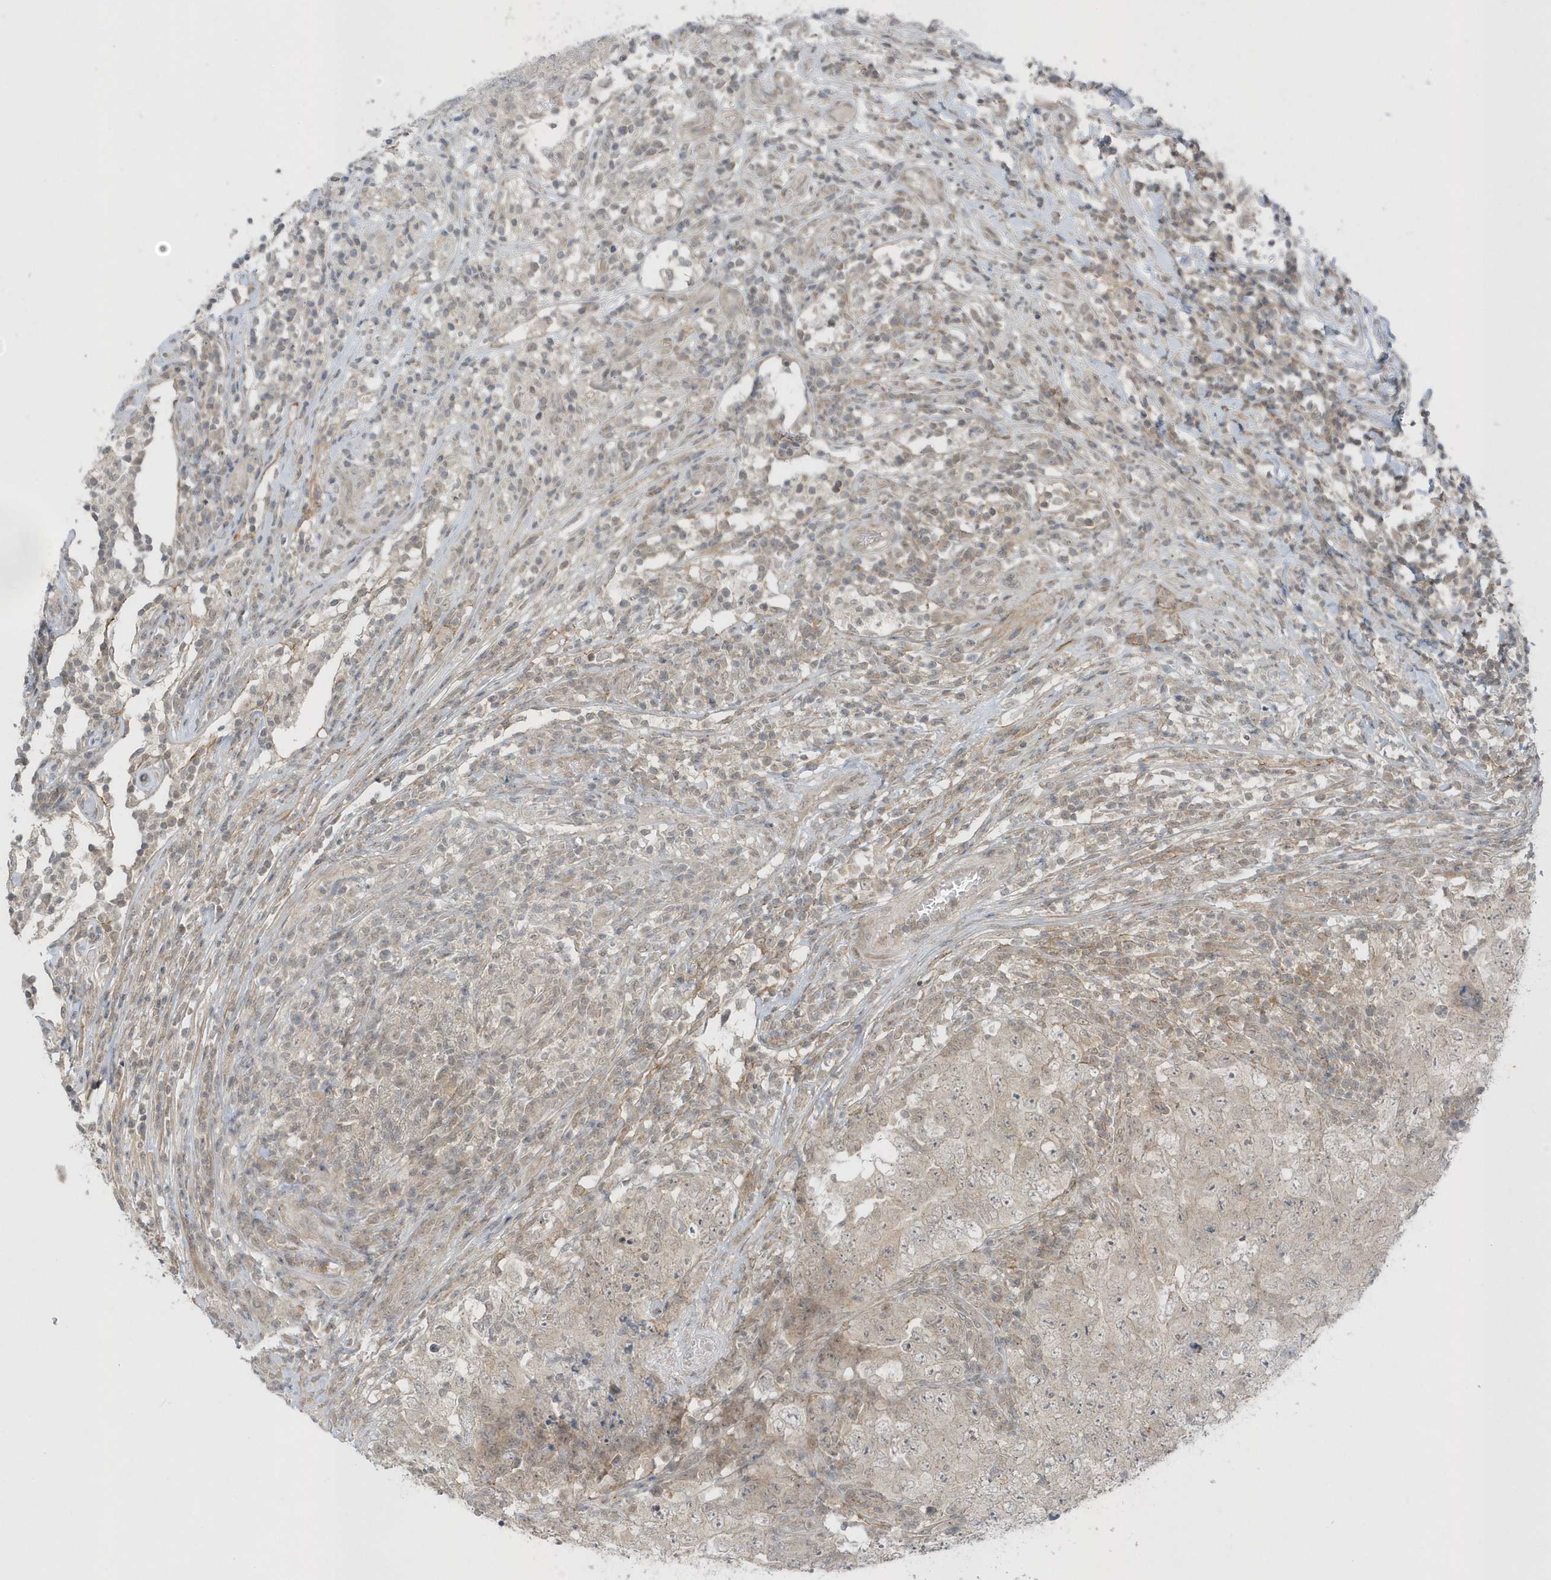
{"staining": {"intensity": "negative", "quantity": "none", "location": "none"}, "tissue": "testis cancer", "cell_type": "Tumor cells", "image_type": "cancer", "snomed": [{"axis": "morphology", "description": "Carcinoma, Embryonal, NOS"}, {"axis": "topography", "description": "Testis"}], "caption": "Immunohistochemical staining of embryonal carcinoma (testis) exhibits no significant expression in tumor cells.", "gene": "PARD3B", "patient": {"sex": "male", "age": 26}}